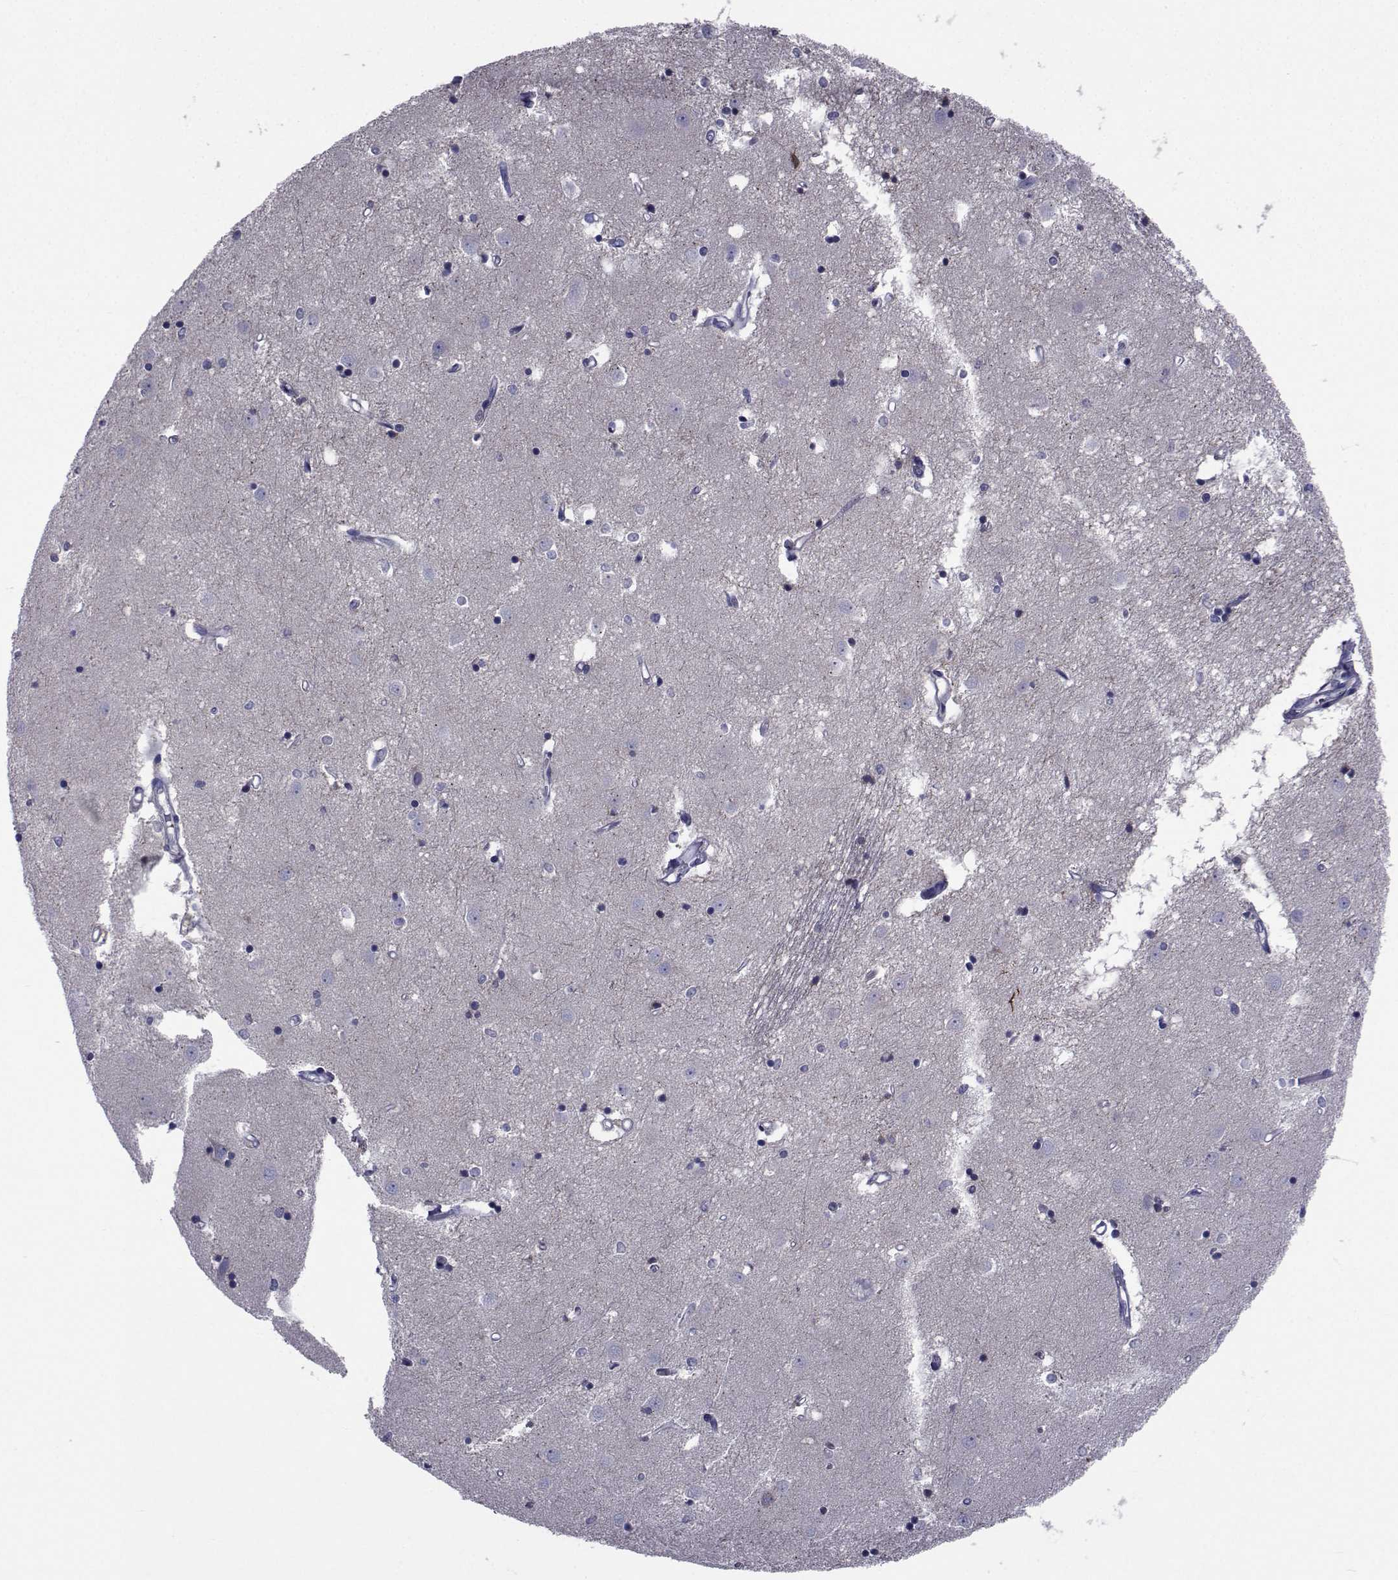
{"staining": {"intensity": "negative", "quantity": "none", "location": "none"}, "tissue": "caudate", "cell_type": "Glial cells", "image_type": "normal", "snomed": [{"axis": "morphology", "description": "Normal tissue, NOS"}, {"axis": "topography", "description": "Lateral ventricle wall"}], "caption": "Immunohistochemistry (IHC) of unremarkable human caudate demonstrates no staining in glial cells. The staining was performed using DAB (3,3'-diaminobenzidine) to visualize the protein expression in brown, while the nuclei were stained in blue with hematoxylin (Magnification: 20x).", "gene": "SEMA5B", "patient": {"sex": "male", "age": 54}}